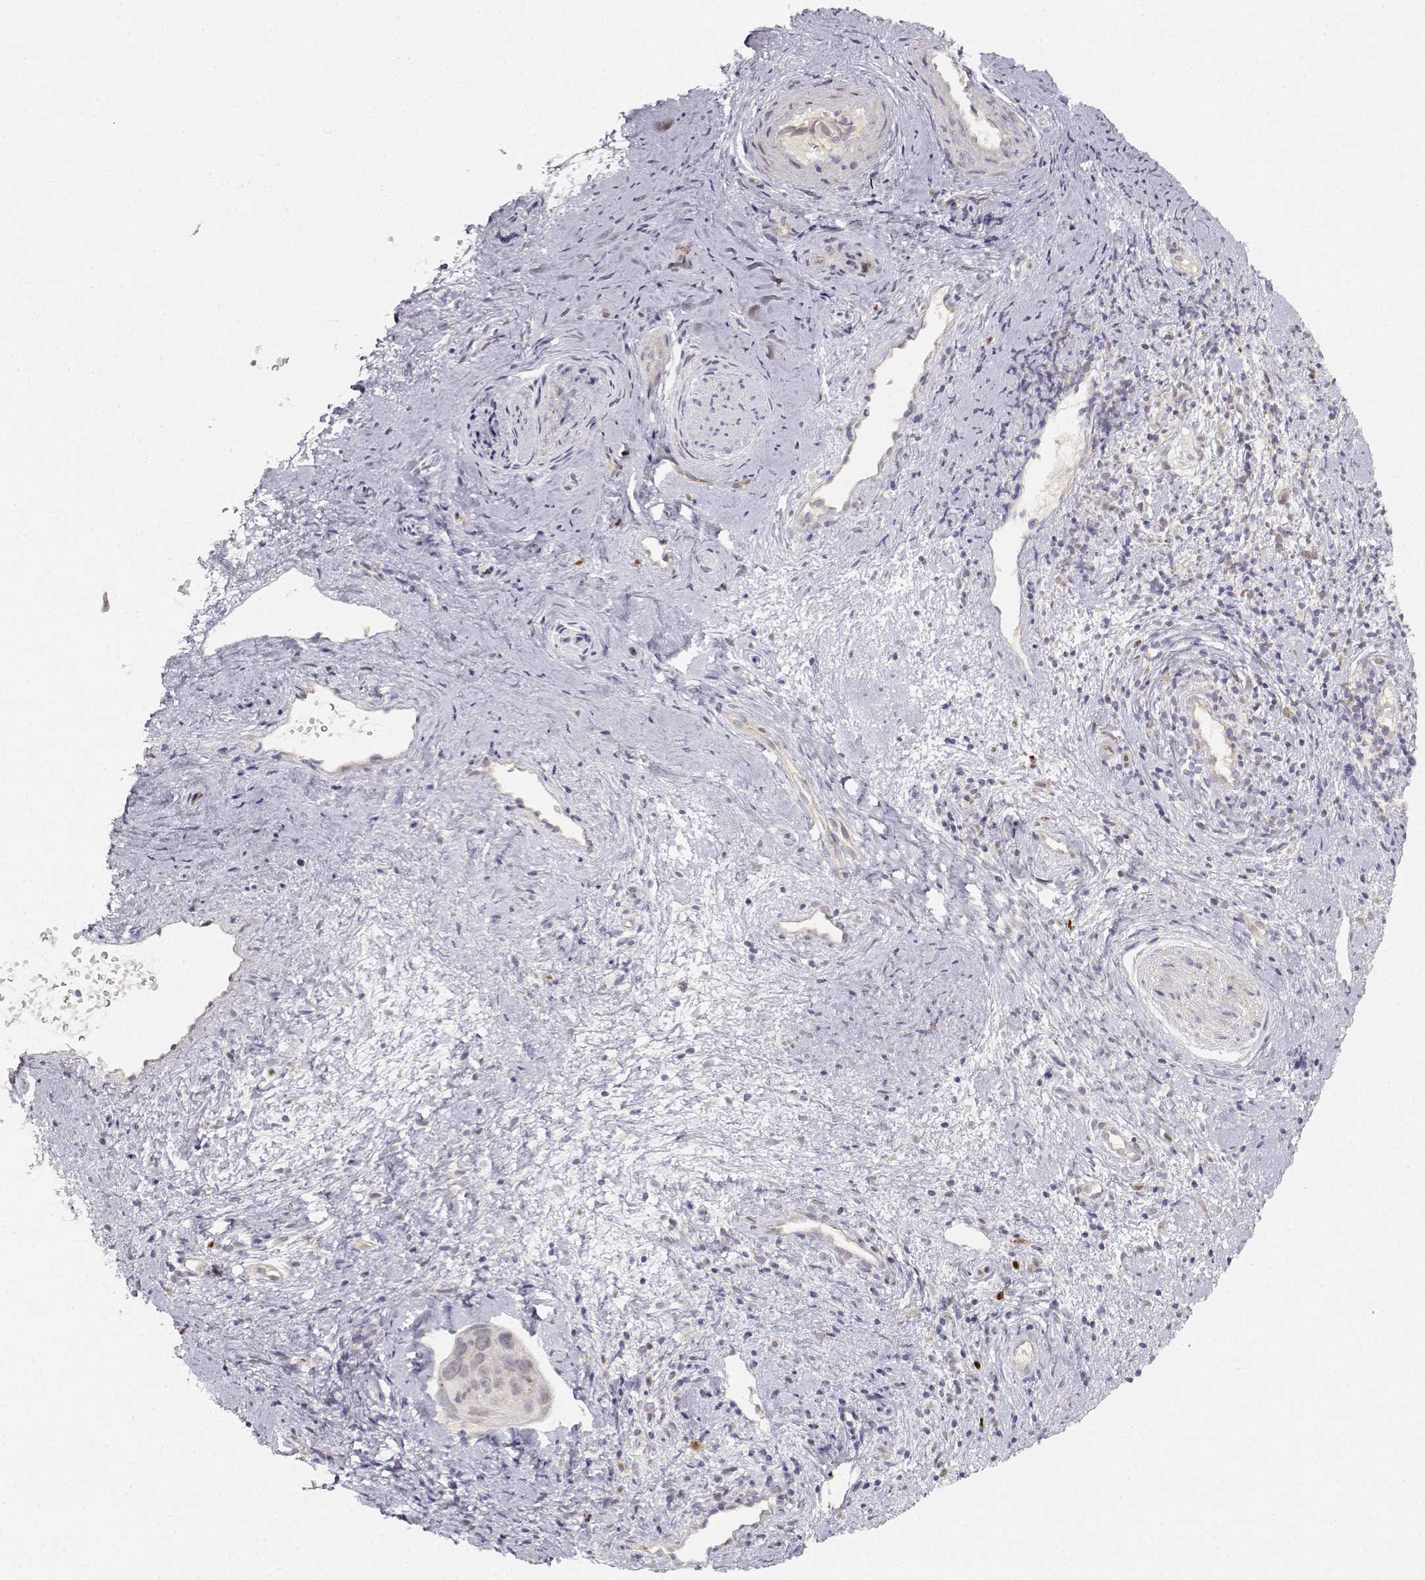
{"staining": {"intensity": "negative", "quantity": "none", "location": "none"}, "tissue": "cervical cancer", "cell_type": "Tumor cells", "image_type": "cancer", "snomed": [{"axis": "morphology", "description": "Squamous cell carcinoma, NOS"}, {"axis": "topography", "description": "Cervix"}], "caption": "The image shows no significant positivity in tumor cells of cervical cancer.", "gene": "EAF2", "patient": {"sex": "female", "age": 35}}